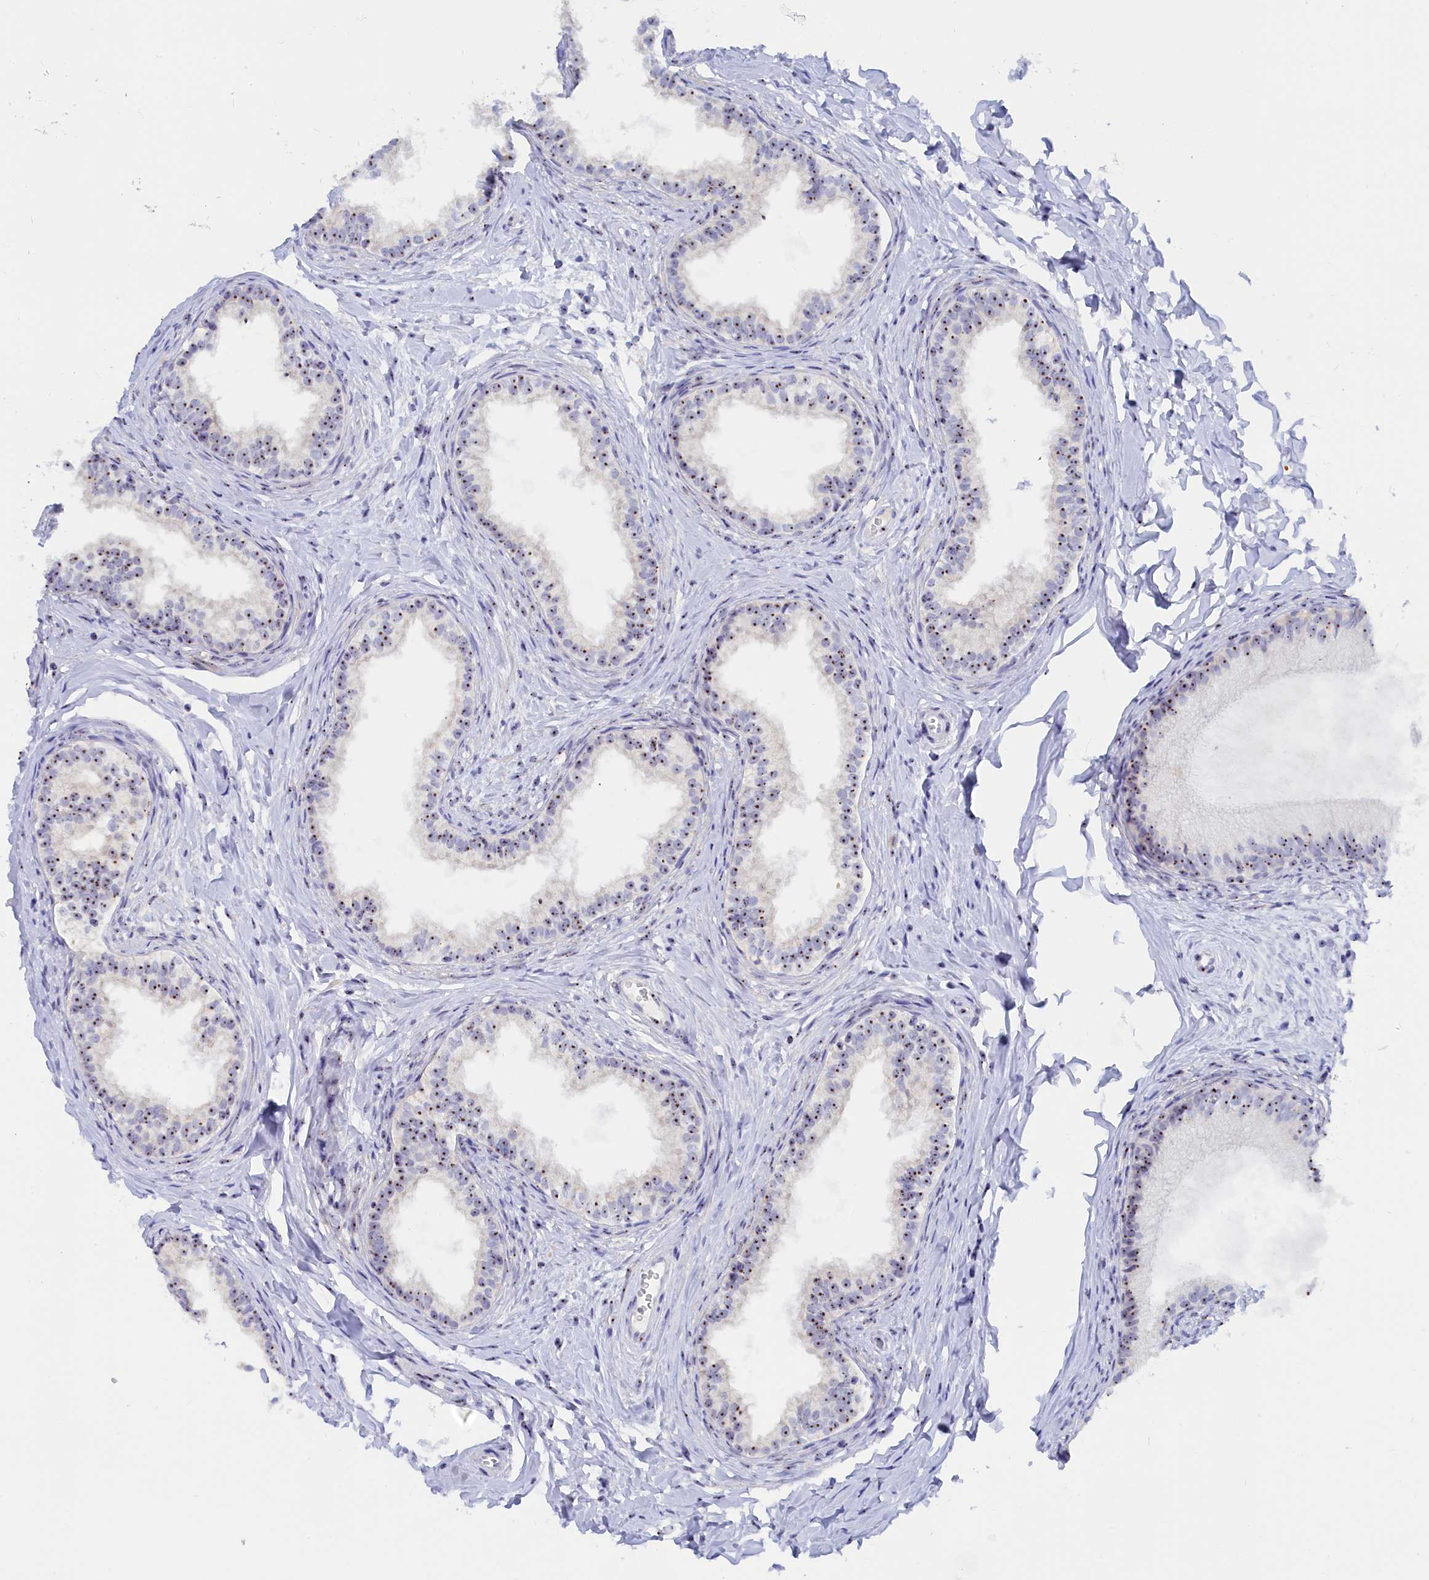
{"staining": {"intensity": "strong", "quantity": ">75%", "location": "nuclear"}, "tissue": "epididymis", "cell_type": "Glandular cells", "image_type": "normal", "snomed": [{"axis": "morphology", "description": "Normal tissue, NOS"}, {"axis": "topography", "description": "Epididymis"}], "caption": "Unremarkable epididymis demonstrates strong nuclear positivity in approximately >75% of glandular cells (DAB IHC, brown staining for protein, blue staining for nuclei)..", "gene": "RSL1D1", "patient": {"sex": "male", "age": 34}}